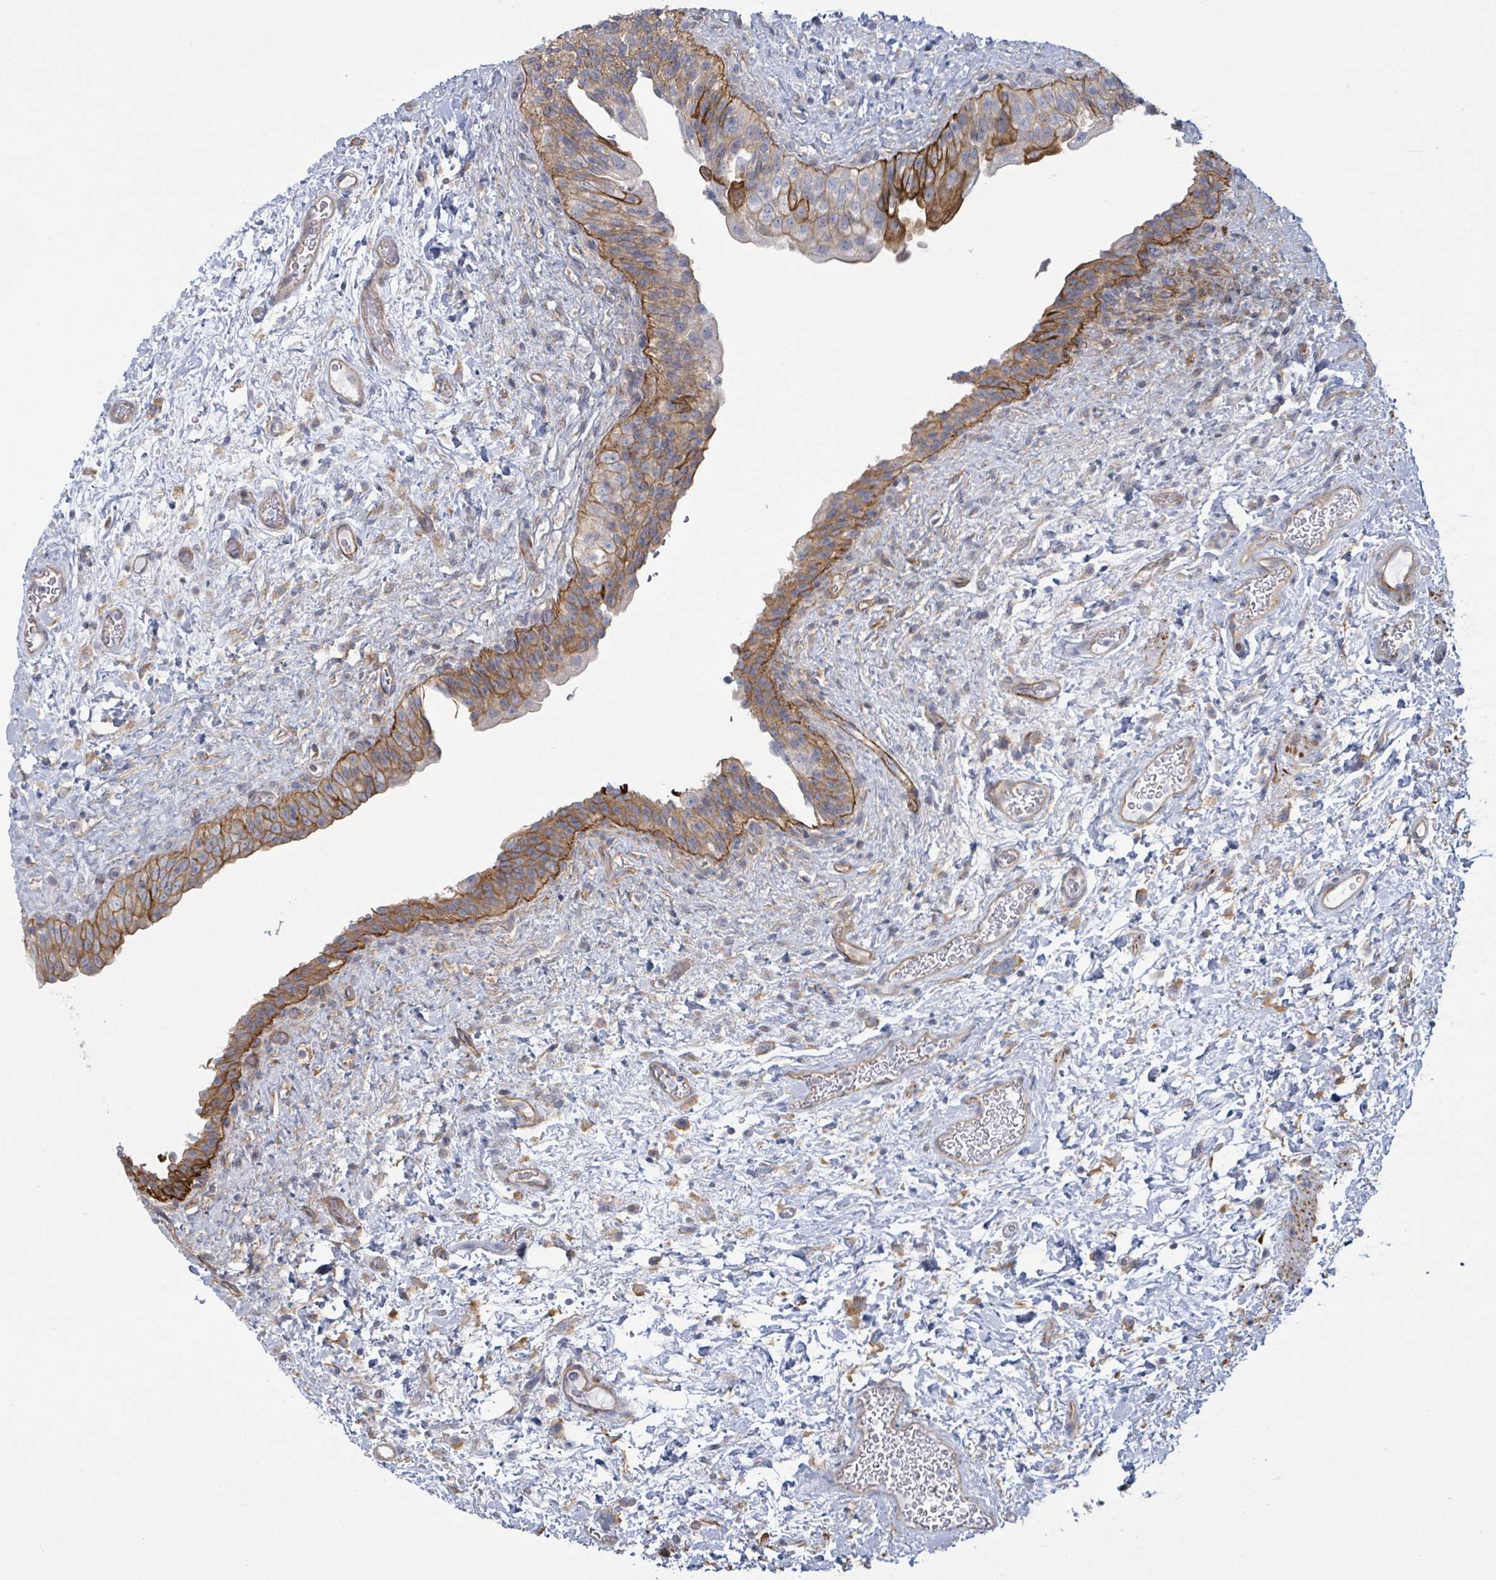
{"staining": {"intensity": "strong", "quantity": "25%-75%", "location": "cytoplasmic/membranous"}, "tissue": "urinary bladder", "cell_type": "Urothelial cells", "image_type": "normal", "snomed": [{"axis": "morphology", "description": "Normal tissue, NOS"}, {"axis": "topography", "description": "Urinary bladder"}], "caption": "Immunohistochemistry (IHC) of normal urinary bladder displays high levels of strong cytoplasmic/membranous staining in approximately 25%-75% of urothelial cells.", "gene": "COL13A1", "patient": {"sex": "male", "age": 69}}